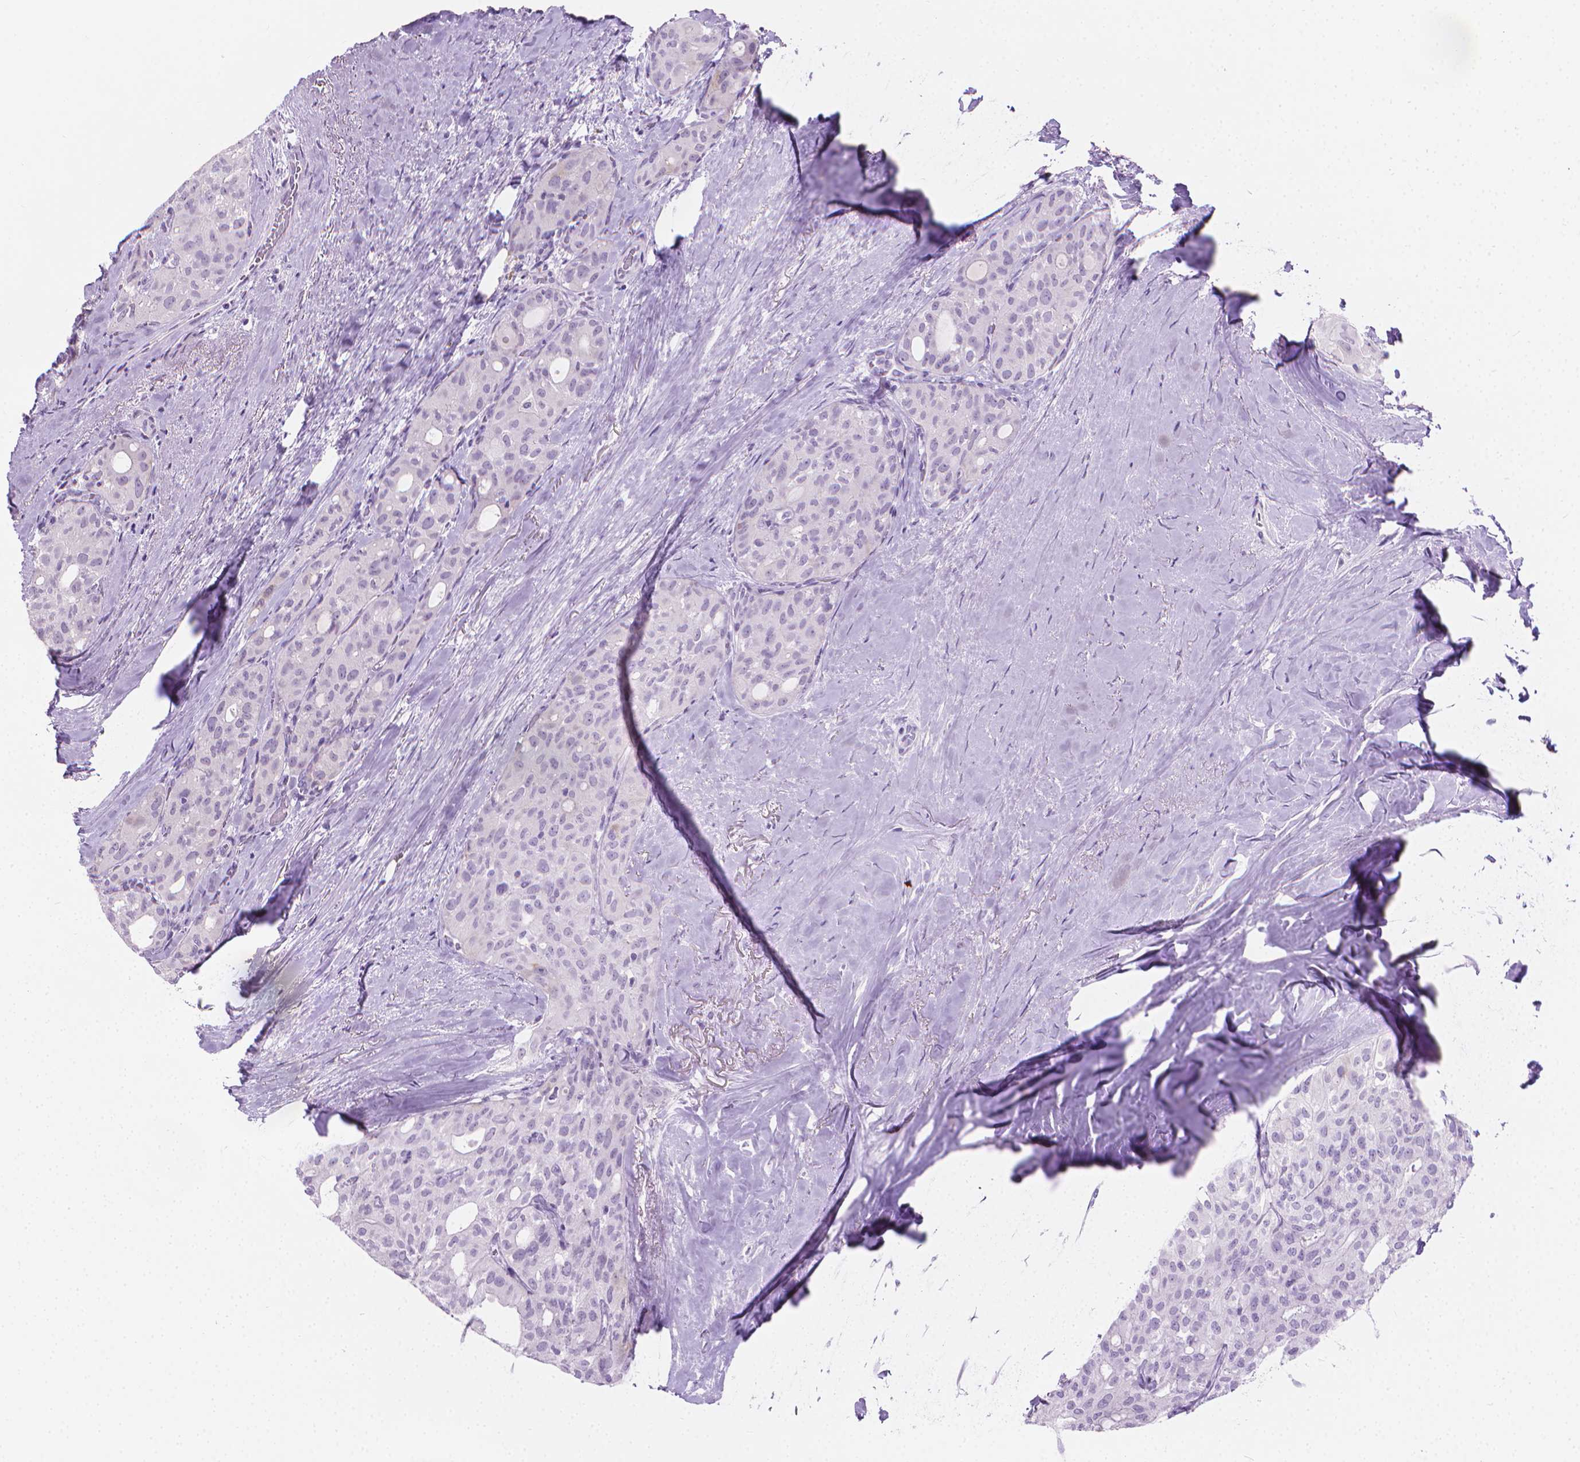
{"staining": {"intensity": "negative", "quantity": "none", "location": "none"}, "tissue": "thyroid cancer", "cell_type": "Tumor cells", "image_type": "cancer", "snomed": [{"axis": "morphology", "description": "Follicular adenoma carcinoma, NOS"}, {"axis": "topography", "description": "Thyroid gland"}], "caption": "This is a image of immunohistochemistry (IHC) staining of thyroid cancer, which shows no expression in tumor cells.", "gene": "CFAP52", "patient": {"sex": "male", "age": 75}}